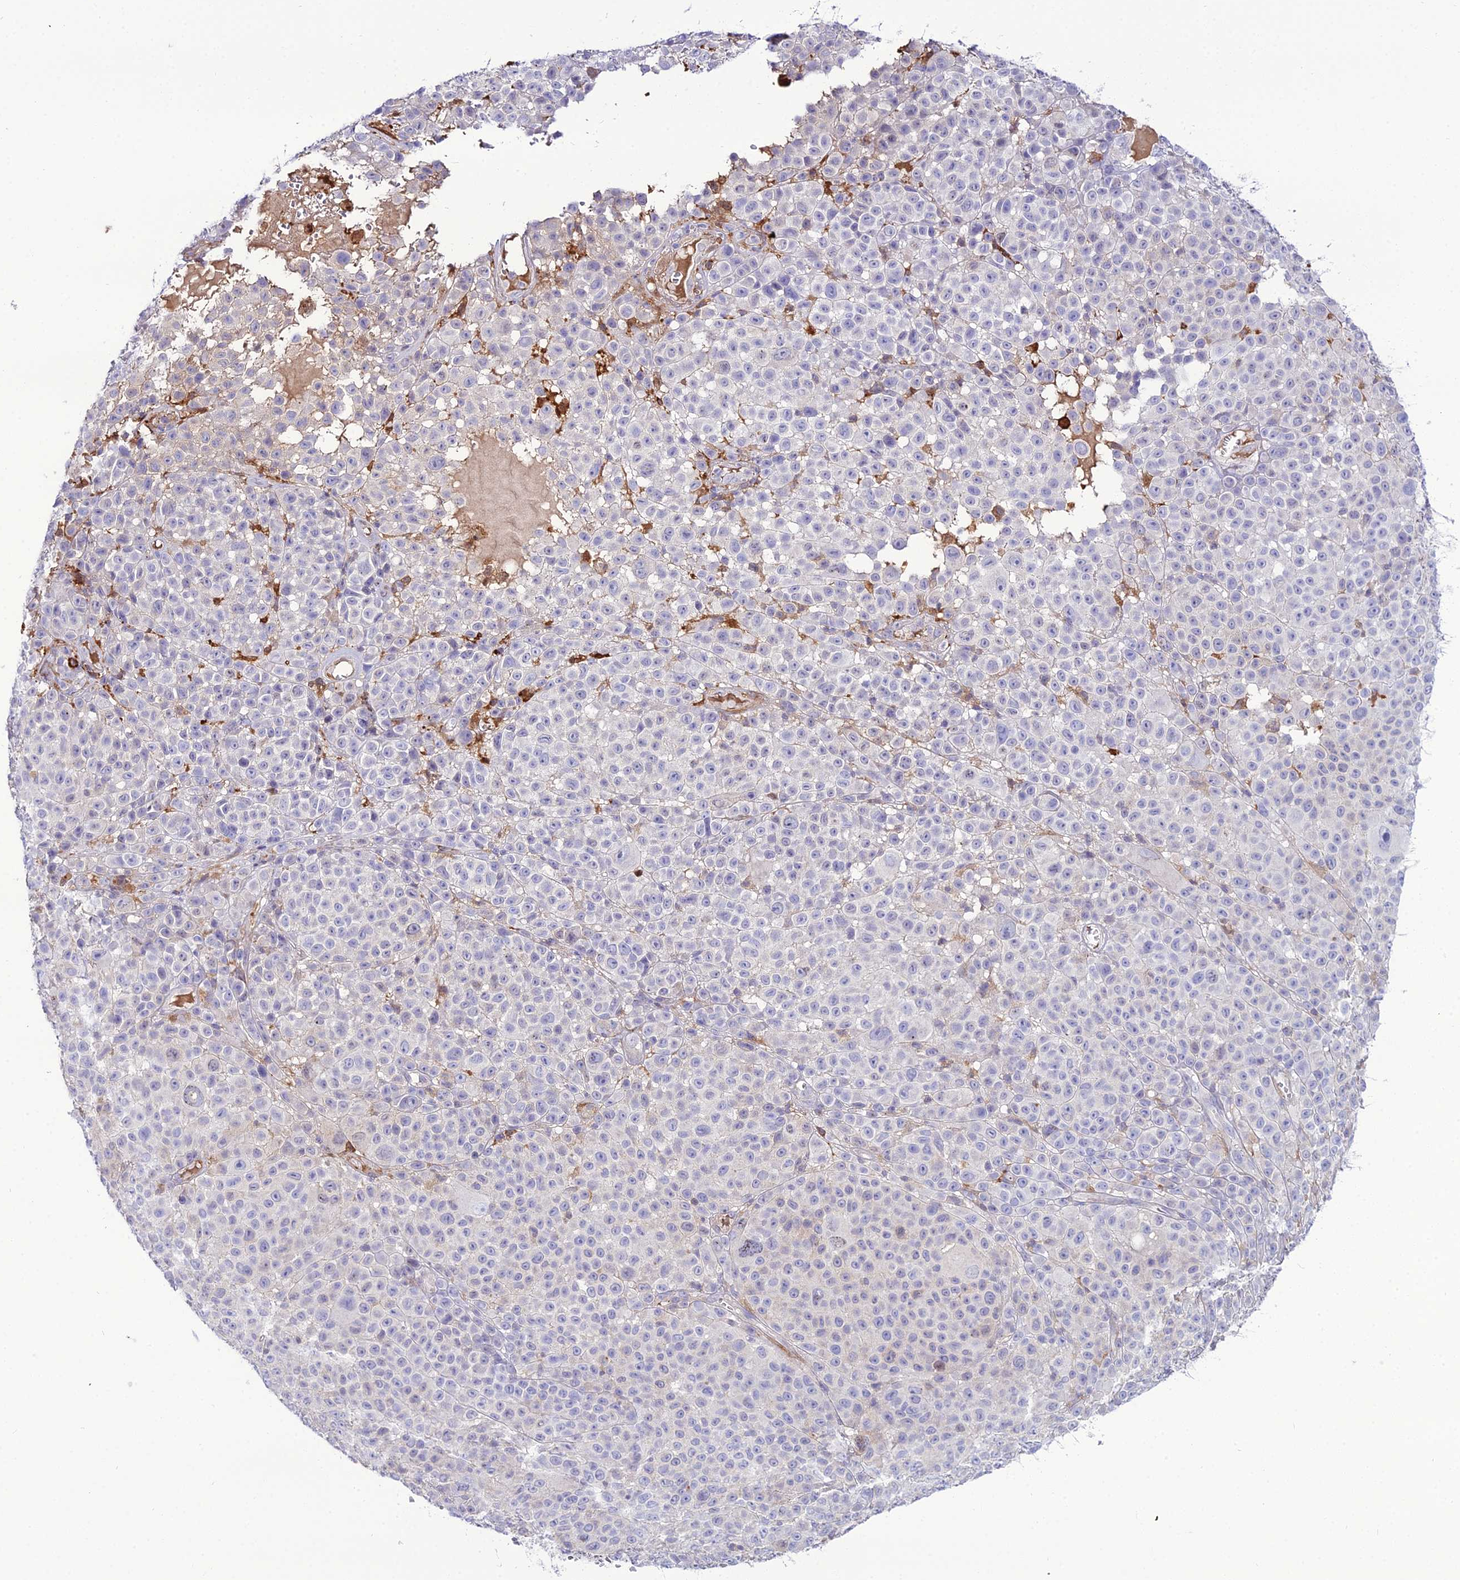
{"staining": {"intensity": "negative", "quantity": "none", "location": "none"}, "tissue": "melanoma", "cell_type": "Tumor cells", "image_type": "cancer", "snomed": [{"axis": "morphology", "description": "Malignant melanoma, NOS"}, {"axis": "topography", "description": "Skin"}], "caption": "There is no significant staining in tumor cells of melanoma. The staining was performed using DAB to visualize the protein expression in brown, while the nuclei were stained in blue with hematoxylin (Magnification: 20x).", "gene": "MB21D2", "patient": {"sex": "female", "age": 94}}